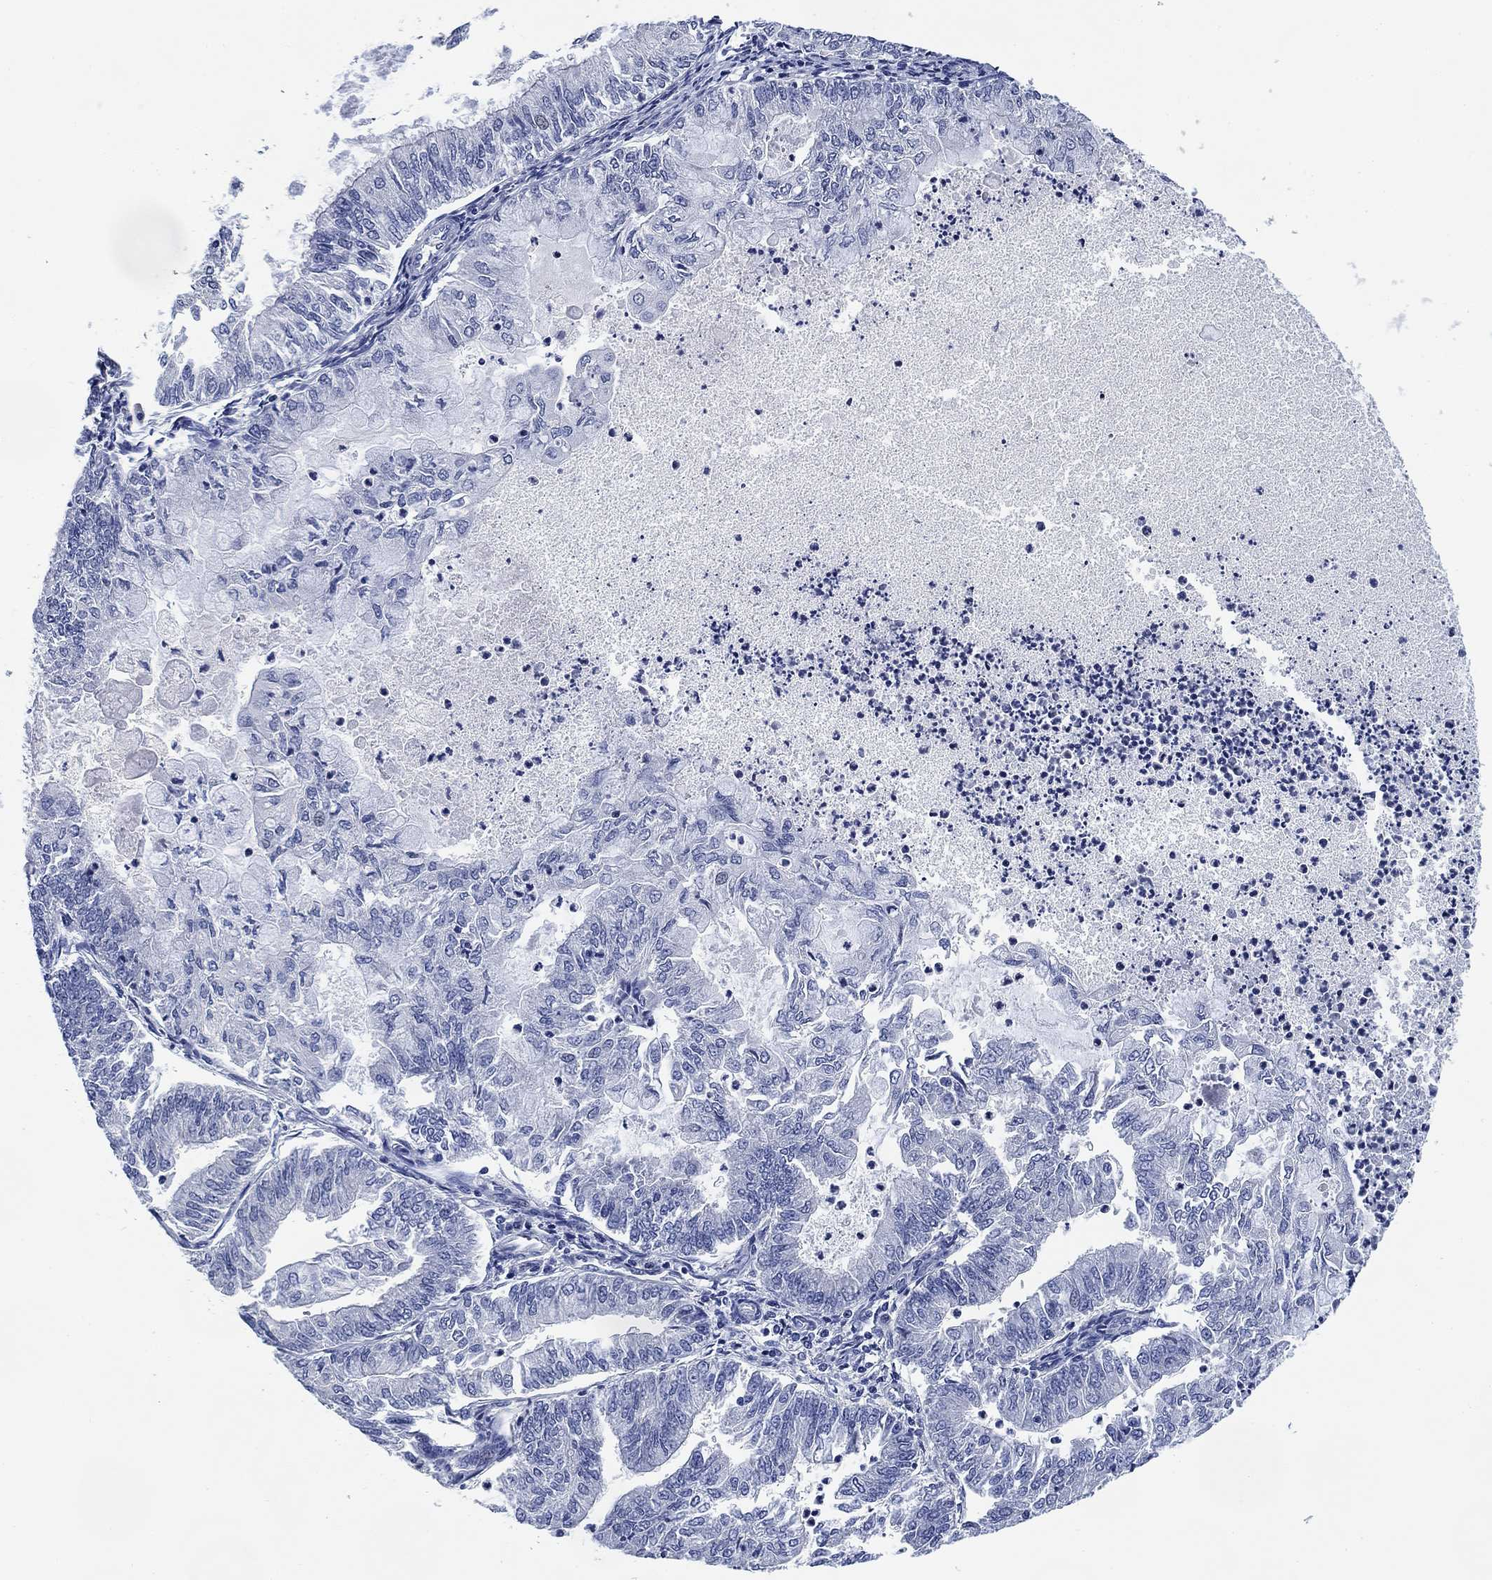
{"staining": {"intensity": "negative", "quantity": "none", "location": "none"}, "tissue": "endometrial cancer", "cell_type": "Tumor cells", "image_type": "cancer", "snomed": [{"axis": "morphology", "description": "Adenocarcinoma, NOS"}, {"axis": "topography", "description": "Endometrium"}], "caption": "Immunohistochemical staining of adenocarcinoma (endometrial) reveals no significant positivity in tumor cells.", "gene": "DAZL", "patient": {"sex": "female", "age": 59}}